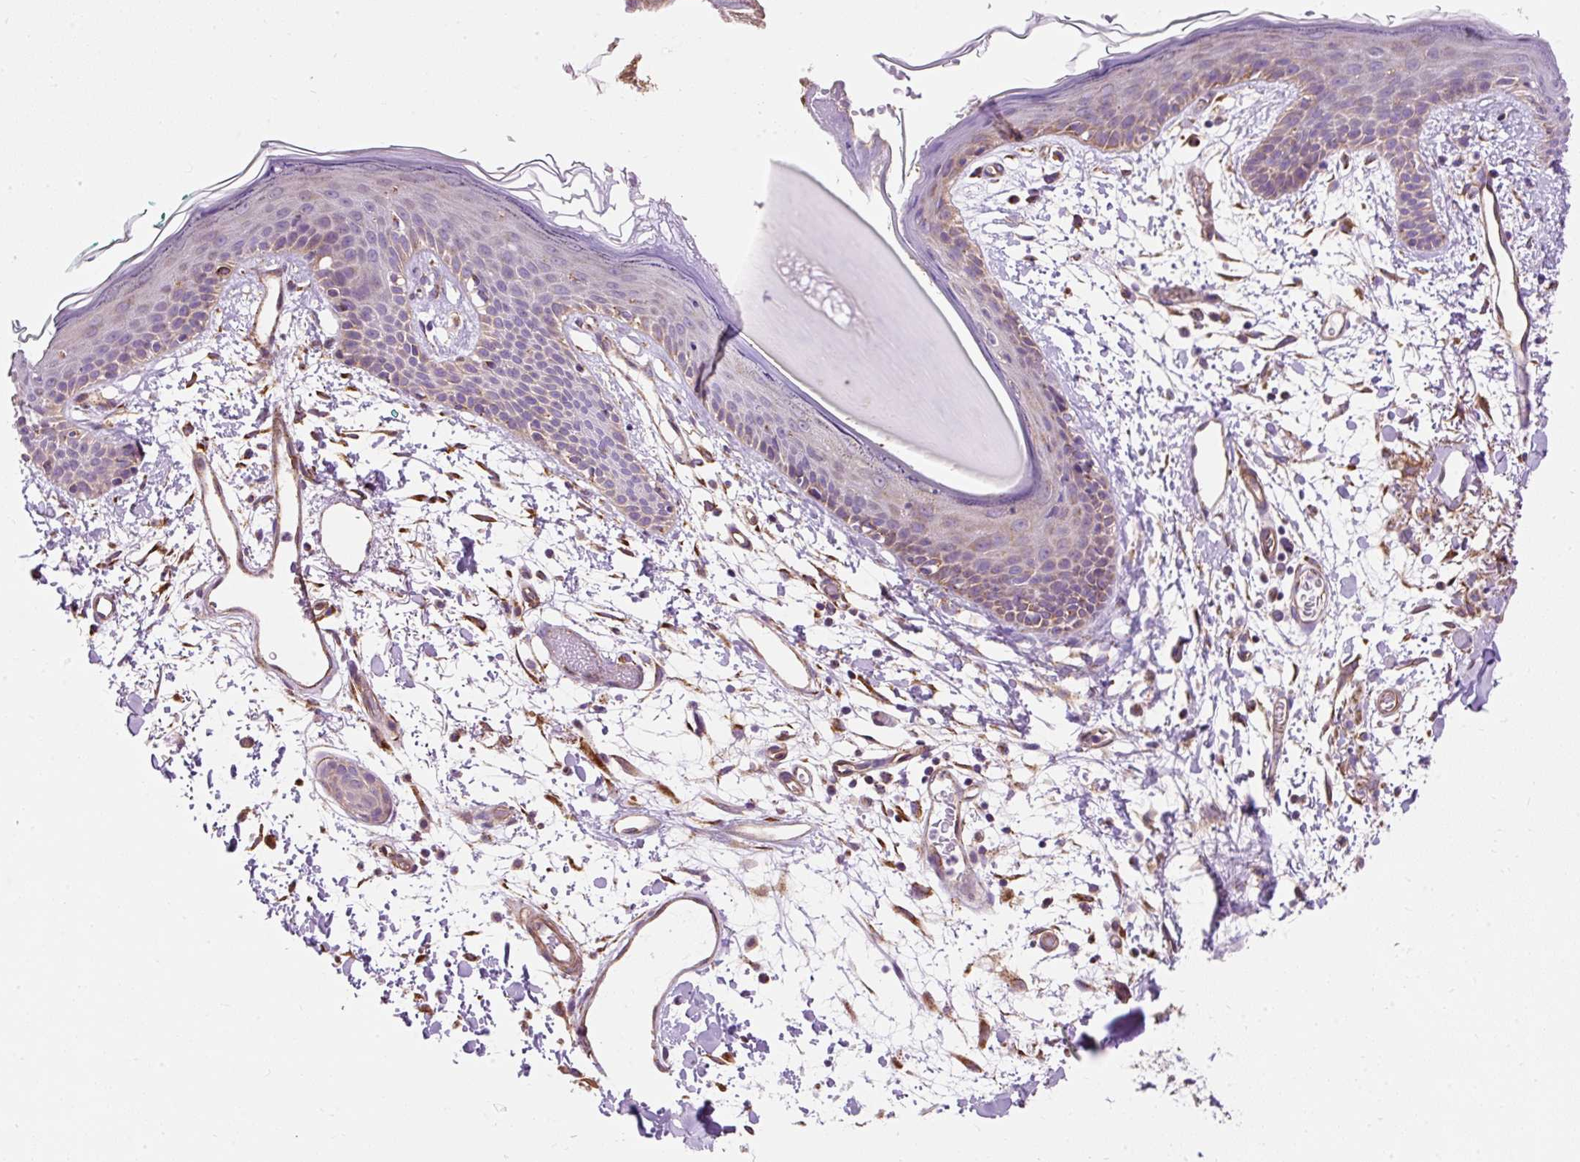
{"staining": {"intensity": "moderate", "quantity": ">75%", "location": "cytoplasmic/membranous"}, "tissue": "skin", "cell_type": "Fibroblasts", "image_type": "normal", "snomed": [{"axis": "morphology", "description": "Normal tissue, NOS"}, {"axis": "topography", "description": "Skin"}], "caption": "Immunohistochemical staining of benign human skin shows >75% levels of moderate cytoplasmic/membranous protein staining in approximately >75% of fibroblasts. The staining was performed using DAB, with brown indicating positive protein expression. Nuclei are stained blue with hematoxylin.", "gene": "CEP290", "patient": {"sex": "male", "age": 79}}